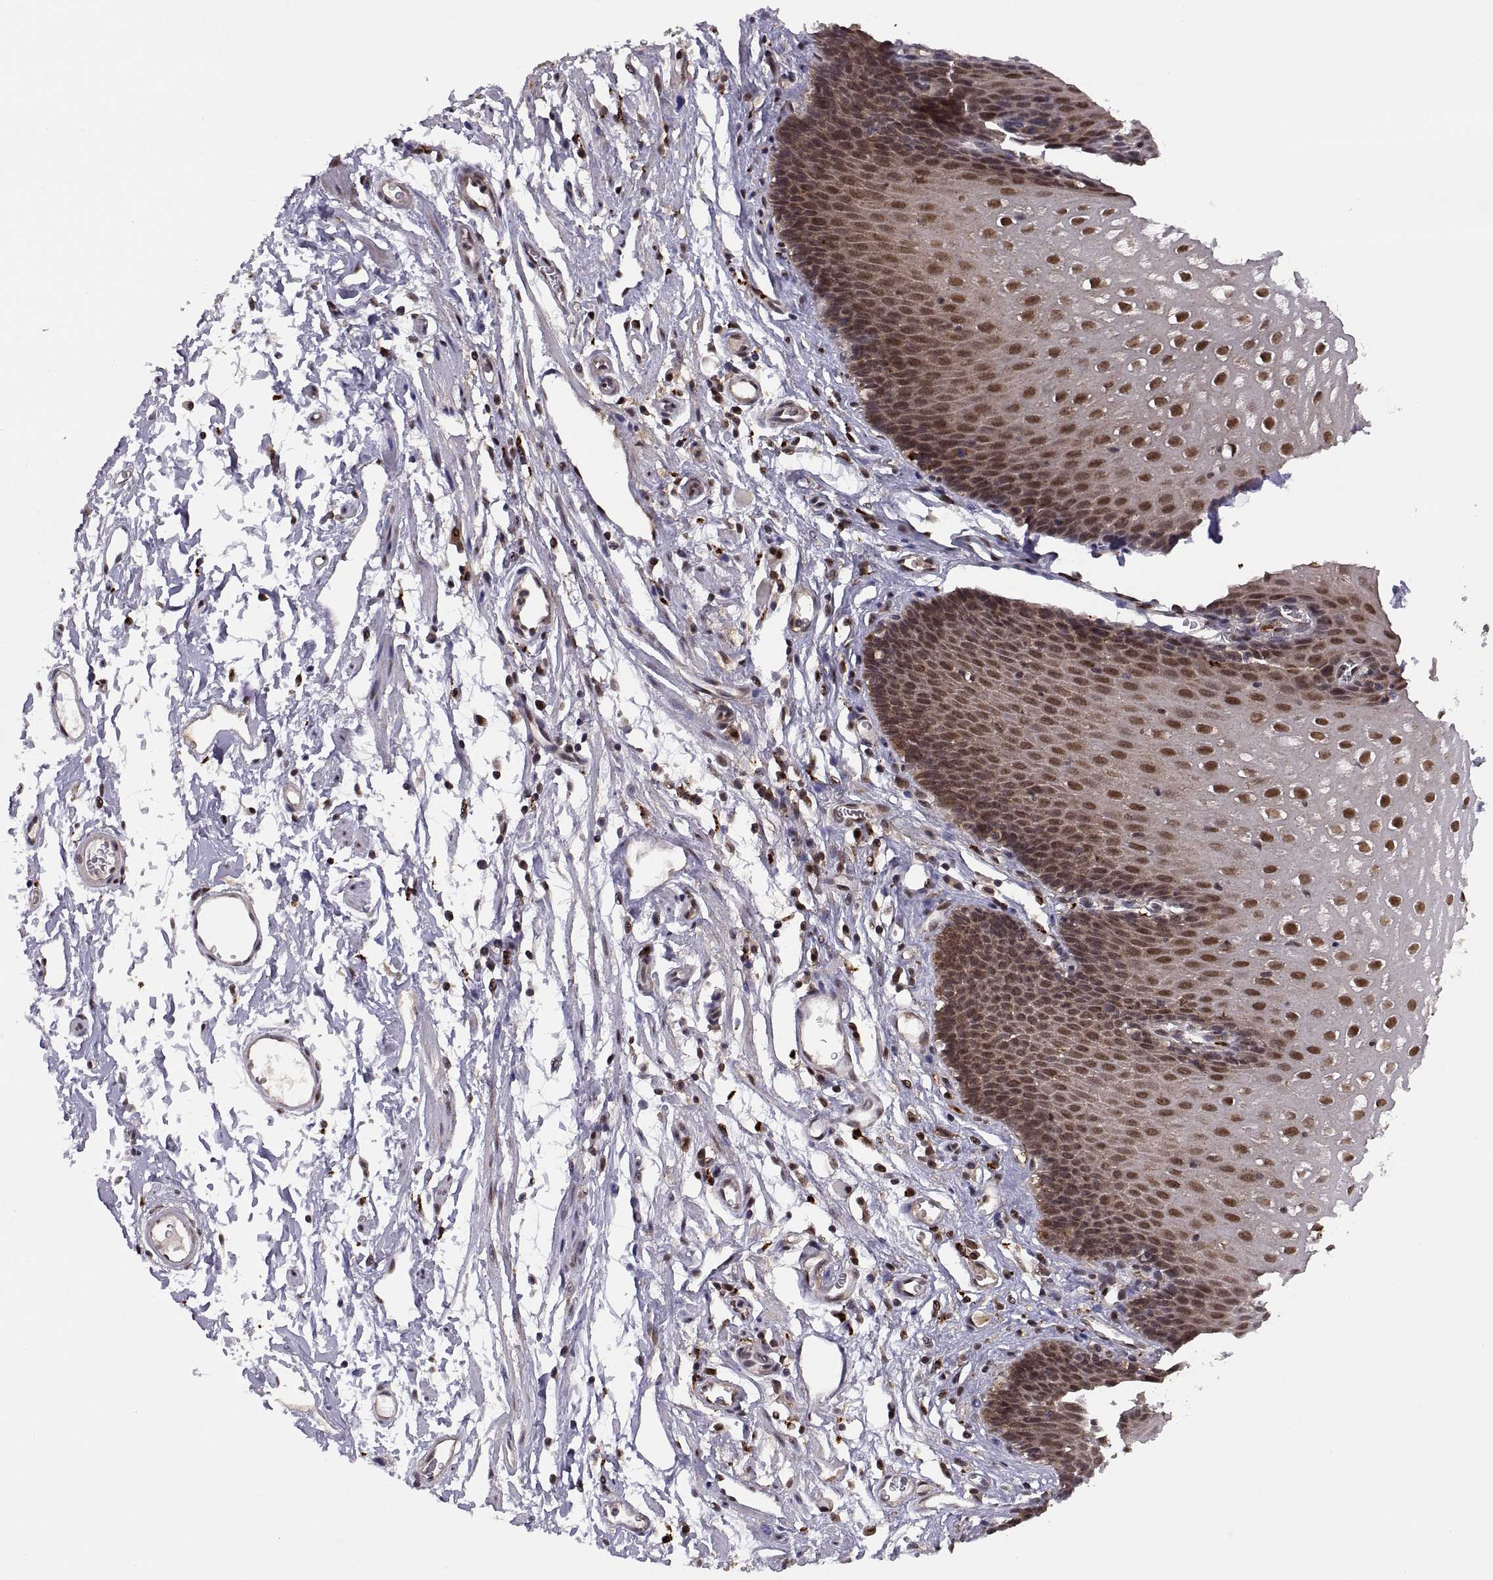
{"staining": {"intensity": "strong", "quantity": ">75%", "location": "nuclear"}, "tissue": "esophagus", "cell_type": "Squamous epithelial cells", "image_type": "normal", "snomed": [{"axis": "morphology", "description": "Normal tissue, NOS"}, {"axis": "topography", "description": "Esophagus"}], "caption": "Protein expression analysis of normal human esophagus reveals strong nuclear positivity in approximately >75% of squamous epithelial cells. (Stains: DAB (3,3'-diaminobenzidine) in brown, nuclei in blue, Microscopy: brightfield microscopy at high magnification).", "gene": "PSMC2", "patient": {"sex": "male", "age": 72}}